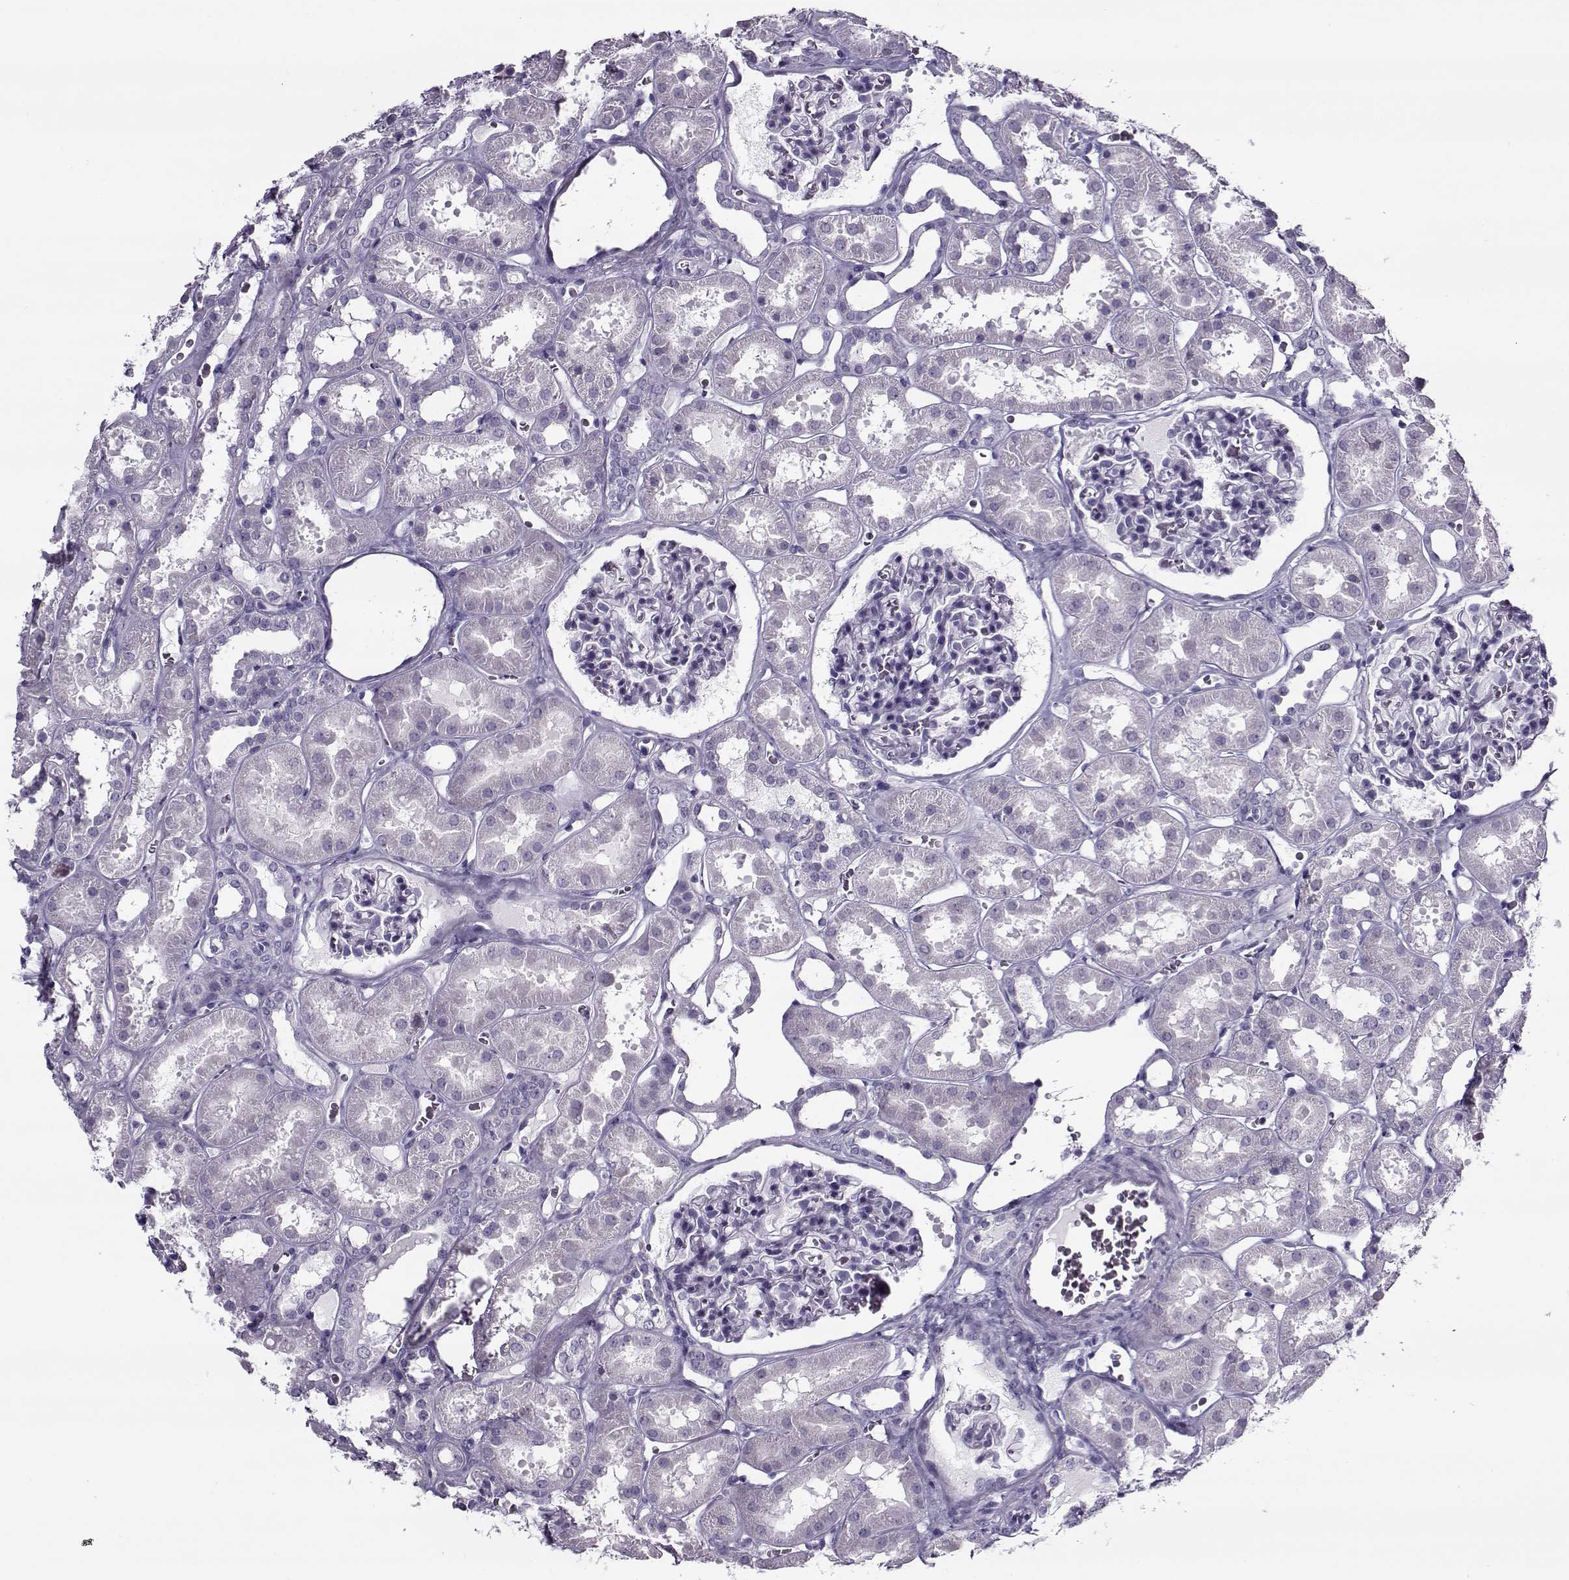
{"staining": {"intensity": "negative", "quantity": "none", "location": "none"}, "tissue": "kidney", "cell_type": "Cells in glomeruli", "image_type": "normal", "snomed": [{"axis": "morphology", "description": "Normal tissue, NOS"}, {"axis": "topography", "description": "Kidney"}], "caption": "The micrograph exhibits no significant expression in cells in glomeruli of kidney. (DAB (3,3'-diaminobenzidine) immunohistochemistry visualized using brightfield microscopy, high magnification).", "gene": "GAGE10", "patient": {"sex": "female", "age": 41}}